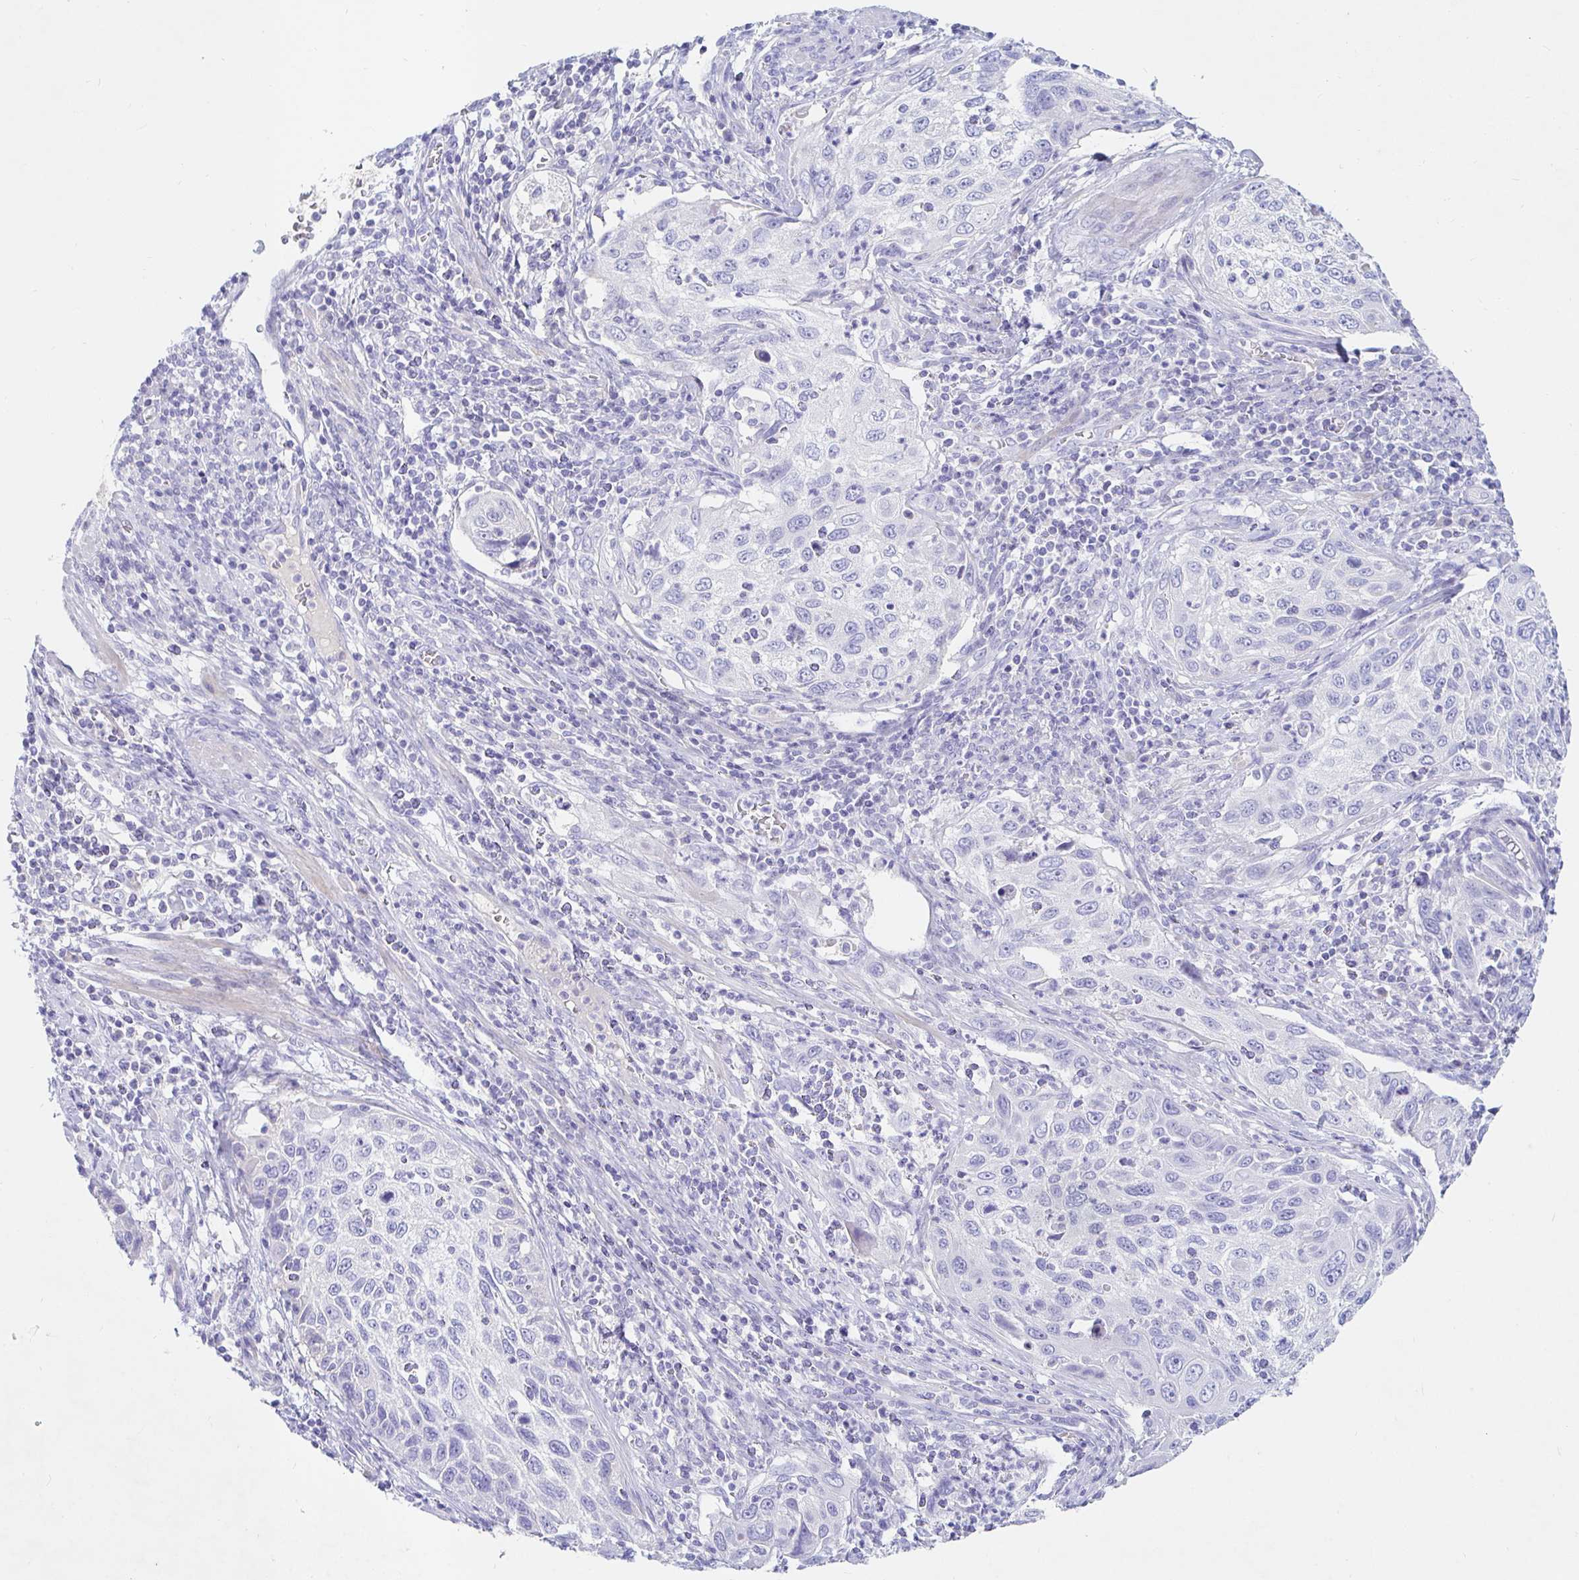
{"staining": {"intensity": "negative", "quantity": "none", "location": "none"}, "tissue": "cervical cancer", "cell_type": "Tumor cells", "image_type": "cancer", "snomed": [{"axis": "morphology", "description": "Squamous cell carcinoma, NOS"}, {"axis": "topography", "description": "Cervix"}], "caption": "A micrograph of cervical squamous cell carcinoma stained for a protein shows no brown staining in tumor cells.", "gene": "NR2E1", "patient": {"sex": "female", "age": 70}}